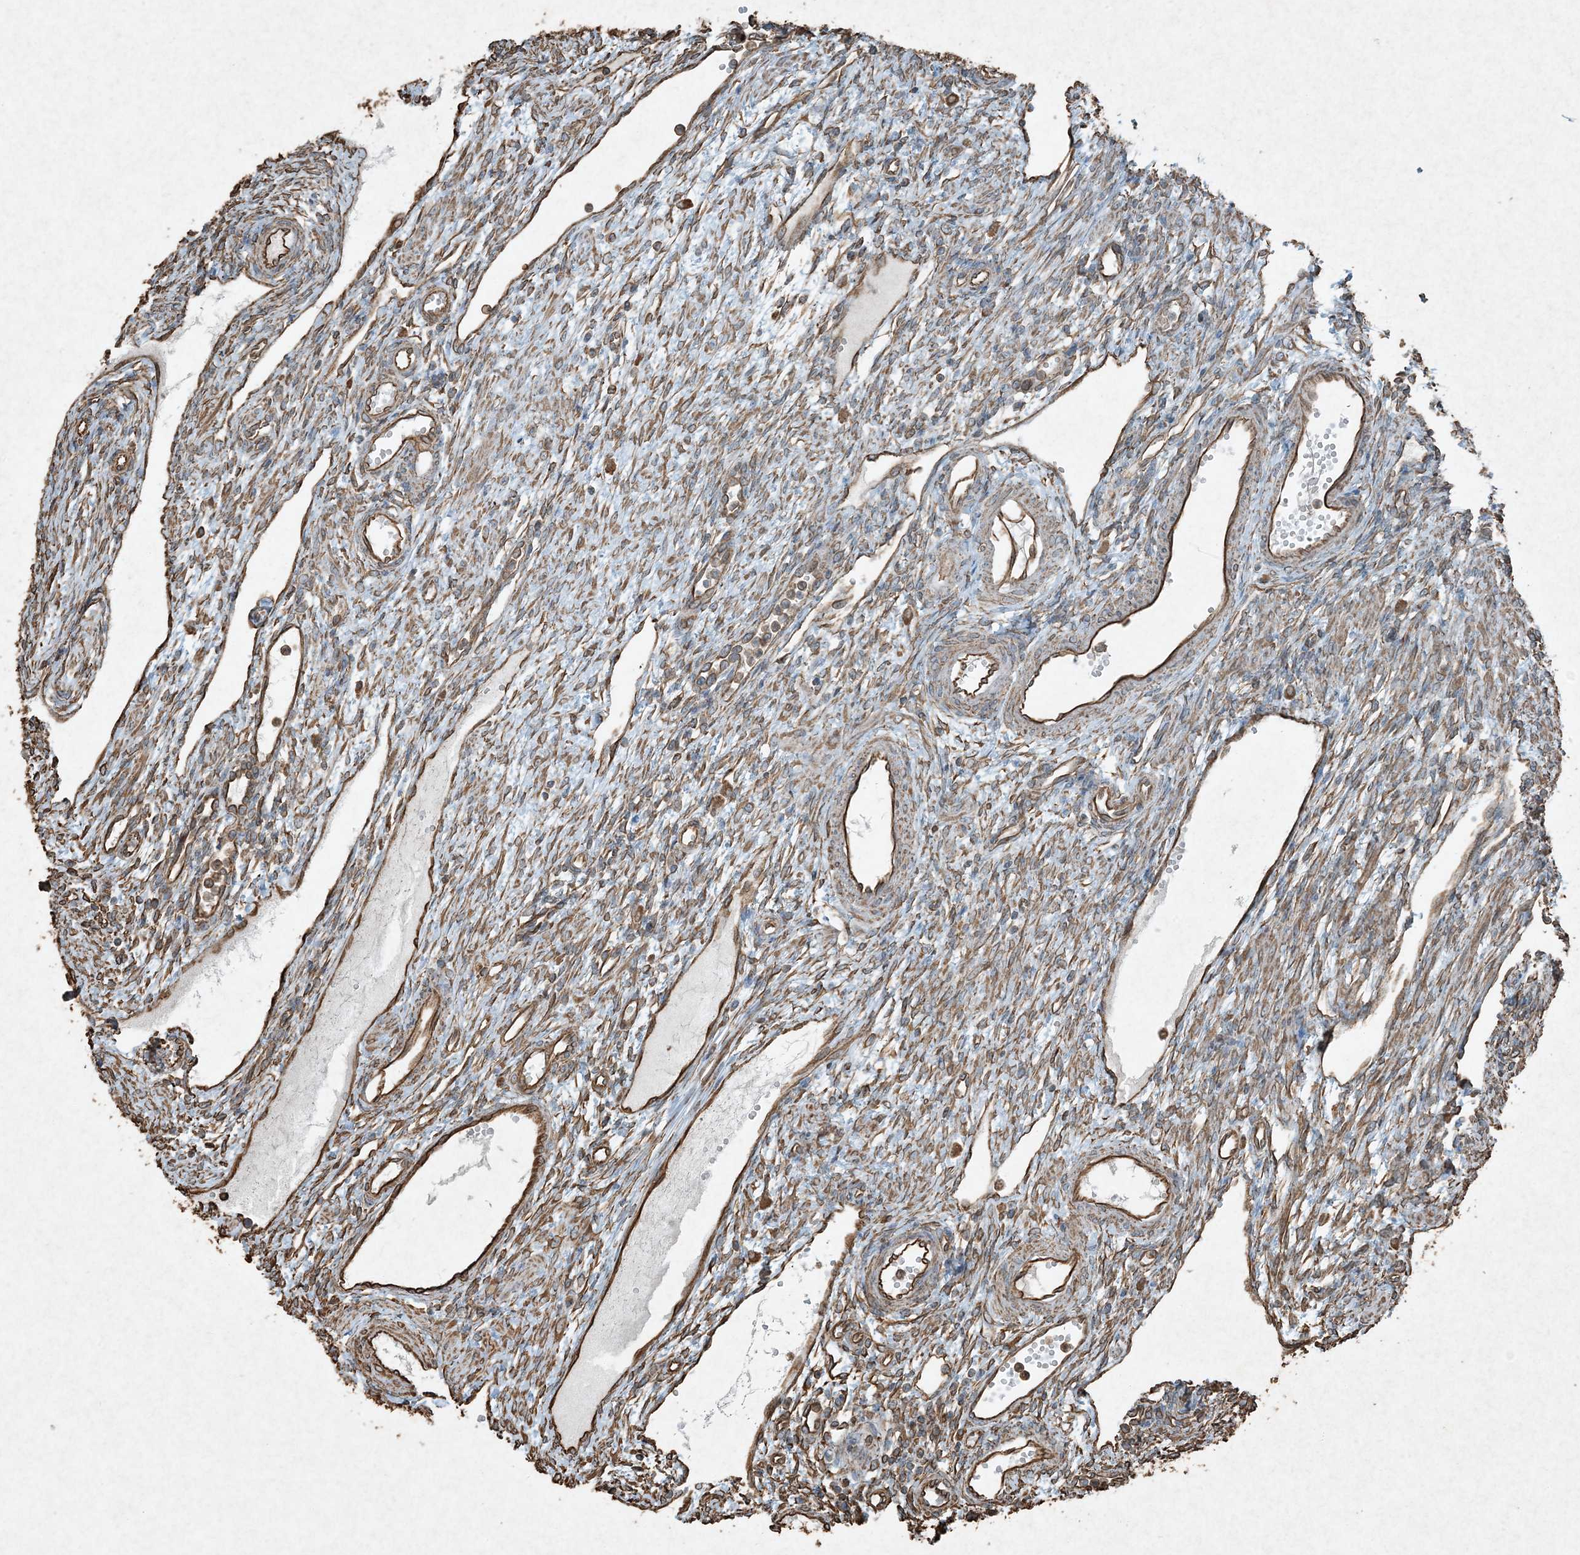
{"staining": {"intensity": "moderate", "quantity": ">75%", "location": "cytoplasmic/membranous"}, "tissue": "ovary", "cell_type": "Follicle cells", "image_type": "normal", "snomed": [{"axis": "morphology", "description": "Normal tissue, NOS"}, {"axis": "morphology", "description": "Cyst, NOS"}, {"axis": "topography", "description": "Ovary"}], "caption": "Protein staining demonstrates moderate cytoplasmic/membranous staining in about >75% of follicle cells in normal ovary.", "gene": "RYK", "patient": {"sex": "female", "age": 33}}